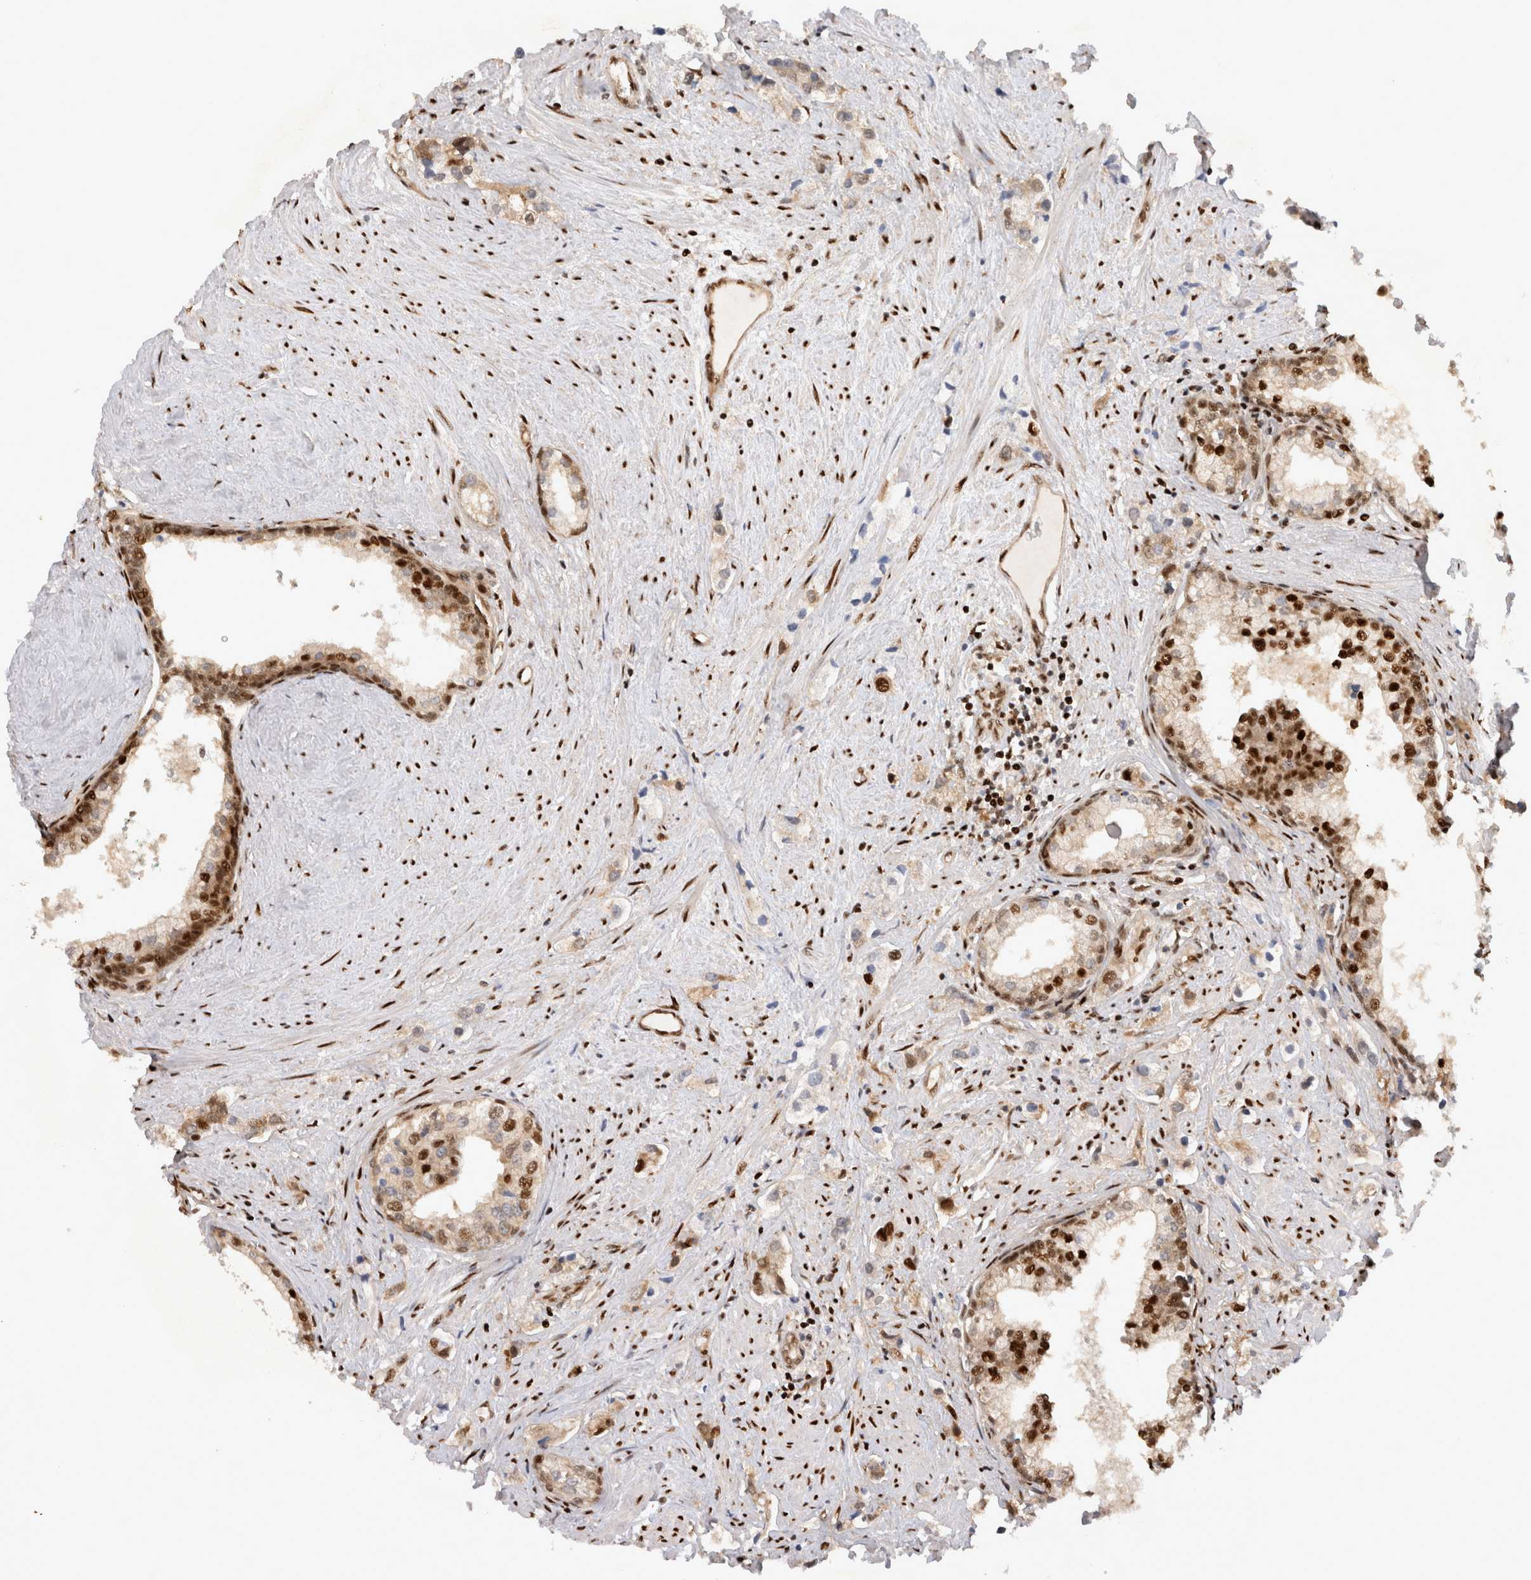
{"staining": {"intensity": "moderate", "quantity": ">75%", "location": "nuclear"}, "tissue": "prostate cancer", "cell_type": "Tumor cells", "image_type": "cancer", "snomed": [{"axis": "morphology", "description": "Adenocarcinoma, High grade"}, {"axis": "topography", "description": "Prostate"}], "caption": "Human prostate cancer (high-grade adenocarcinoma) stained for a protein (brown) reveals moderate nuclear positive positivity in about >75% of tumor cells.", "gene": "TCF4", "patient": {"sex": "male", "age": 66}}